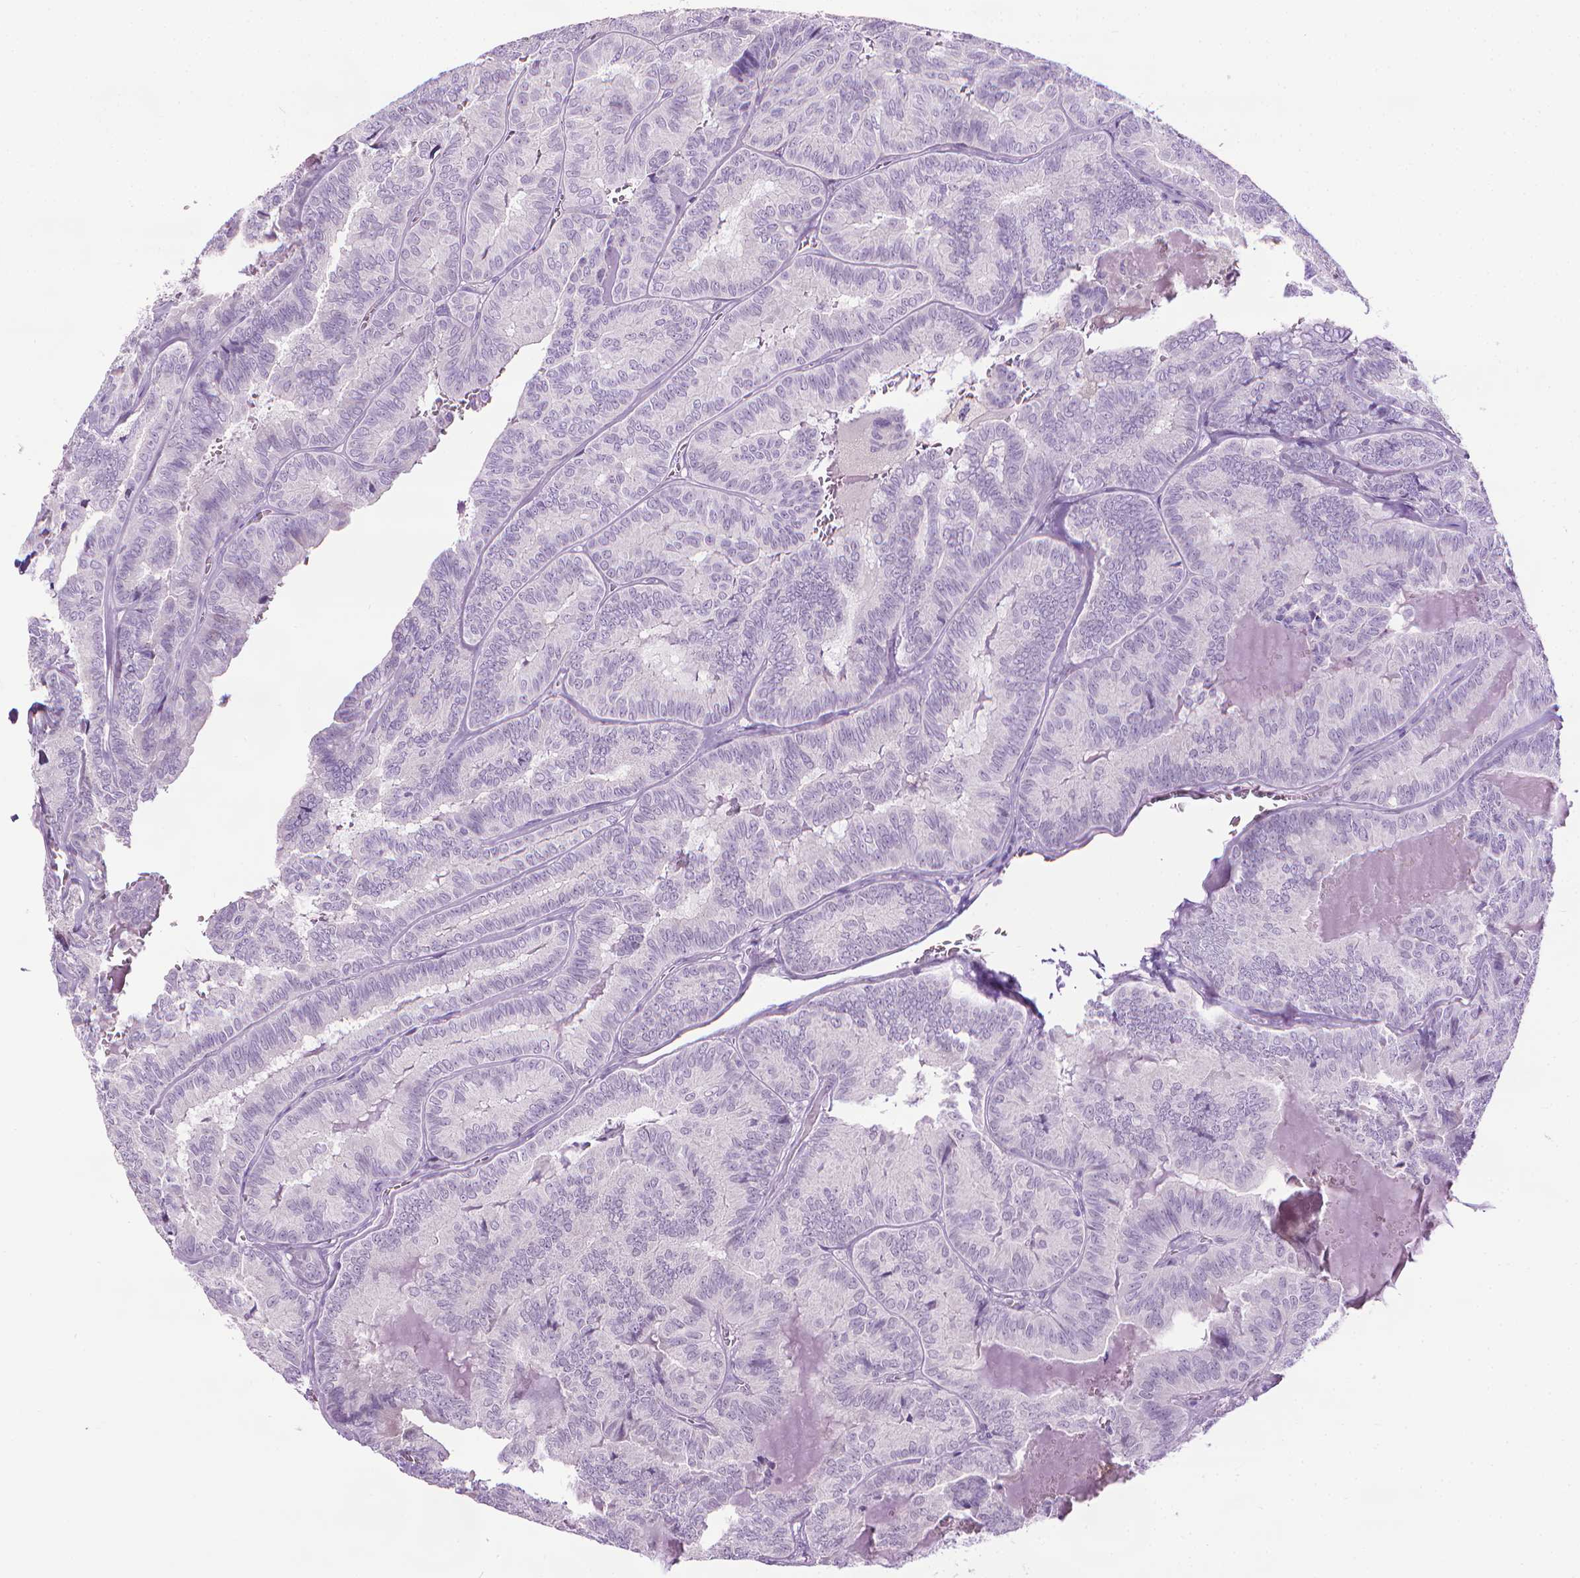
{"staining": {"intensity": "negative", "quantity": "none", "location": "none"}, "tissue": "thyroid cancer", "cell_type": "Tumor cells", "image_type": "cancer", "snomed": [{"axis": "morphology", "description": "Papillary adenocarcinoma, NOS"}, {"axis": "topography", "description": "Thyroid gland"}], "caption": "Tumor cells are negative for protein expression in human thyroid cancer. (DAB IHC visualized using brightfield microscopy, high magnification).", "gene": "DNAI7", "patient": {"sex": "female", "age": 75}}